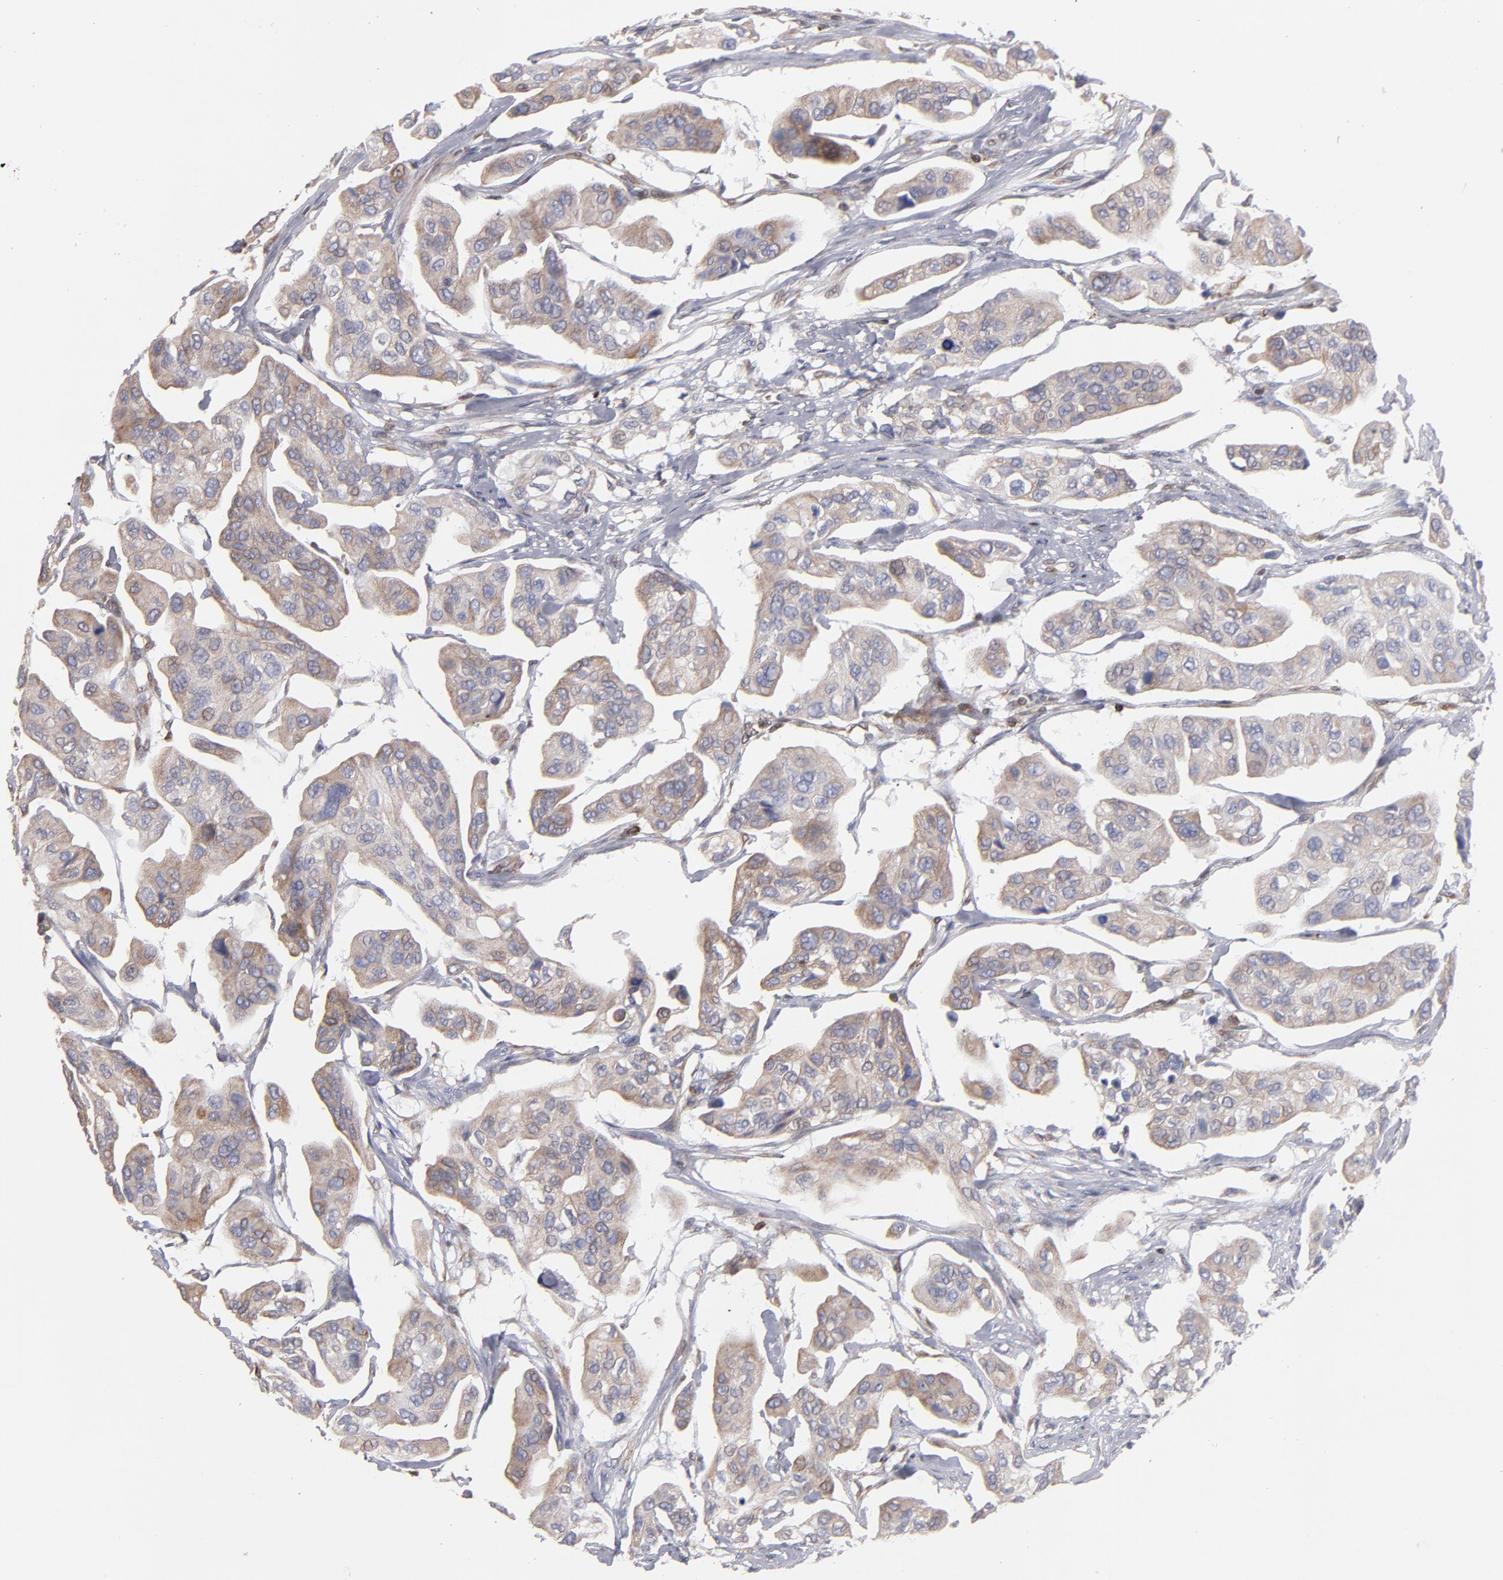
{"staining": {"intensity": "moderate", "quantity": "25%-75%", "location": "cytoplasmic/membranous"}, "tissue": "urothelial cancer", "cell_type": "Tumor cells", "image_type": "cancer", "snomed": [{"axis": "morphology", "description": "Adenocarcinoma, NOS"}, {"axis": "topography", "description": "Urinary bladder"}], "caption": "The immunohistochemical stain highlights moderate cytoplasmic/membranous expression in tumor cells of urothelial cancer tissue.", "gene": "TMX1", "patient": {"sex": "male", "age": 61}}